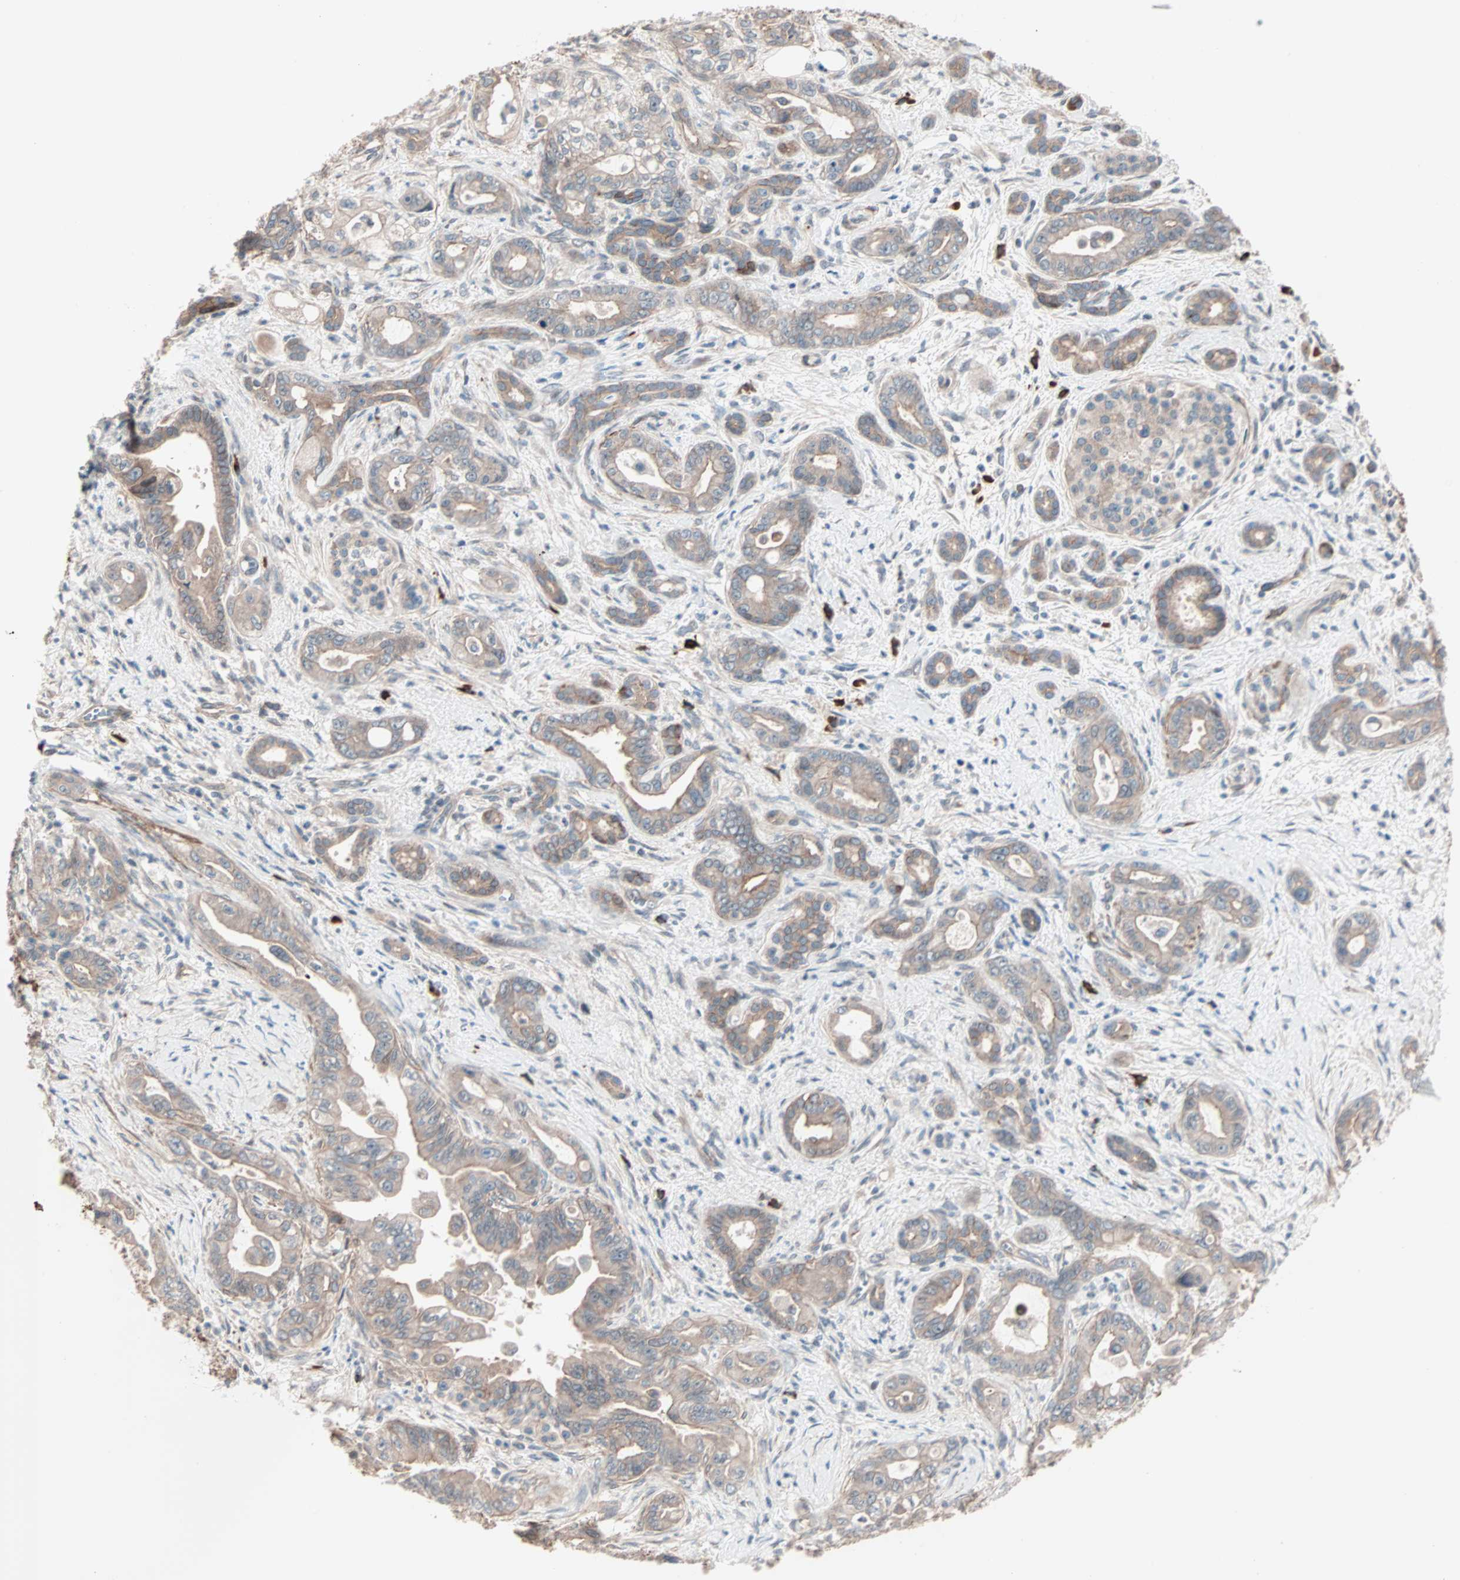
{"staining": {"intensity": "weak", "quantity": ">75%", "location": "cytoplasmic/membranous"}, "tissue": "pancreatic cancer", "cell_type": "Tumor cells", "image_type": "cancer", "snomed": [{"axis": "morphology", "description": "Adenocarcinoma, NOS"}, {"axis": "topography", "description": "Pancreas"}], "caption": "A brown stain highlights weak cytoplasmic/membranous expression of a protein in pancreatic cancer tumor cells.", "gene": "ALG5", "patient": {"sex": "male", "age": 70}}